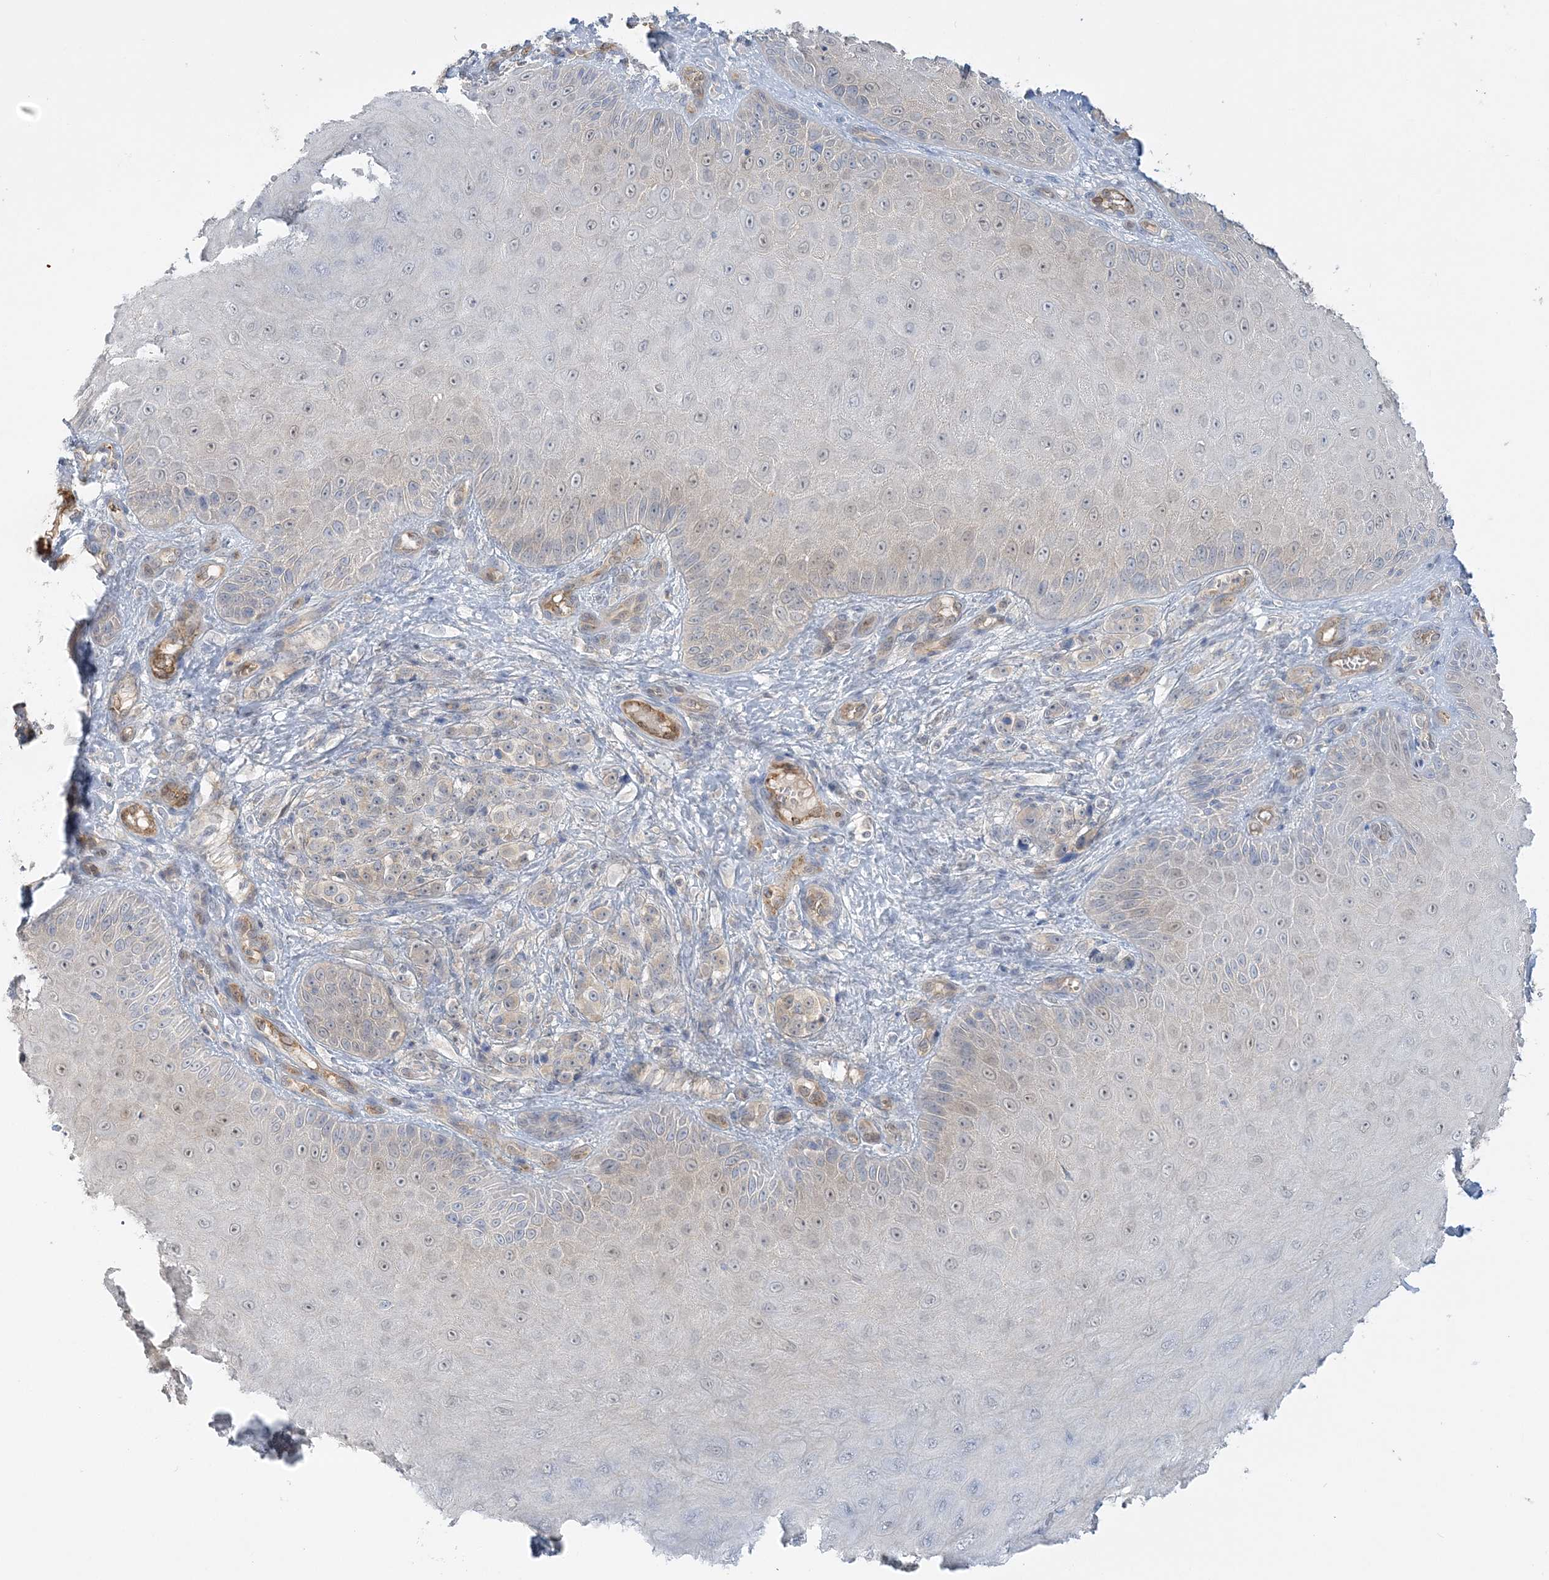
{"staining": {"intensity": "weak", "quantity": "<25%", "location": "cytoplasmic/membranous"}, "tissue": "melanoma", "cell_type": "Tumor cells", "image_type": "cancer", "snomed": [{"axis": "morphology", "description": "Malignant melanoma, NOS"}, {"axis": "topography", "description": "Skin"}], "caption": "DAB immunohistochemical staining of melanoma demonstrates no significant positivity in tumor cells. (DAB (3,3'-diaminobenzidine) IHC visualized using brightfield microscopy, high magnification).", "gene": "INPP1", "patient": {"sex": "female", "age": 55}}